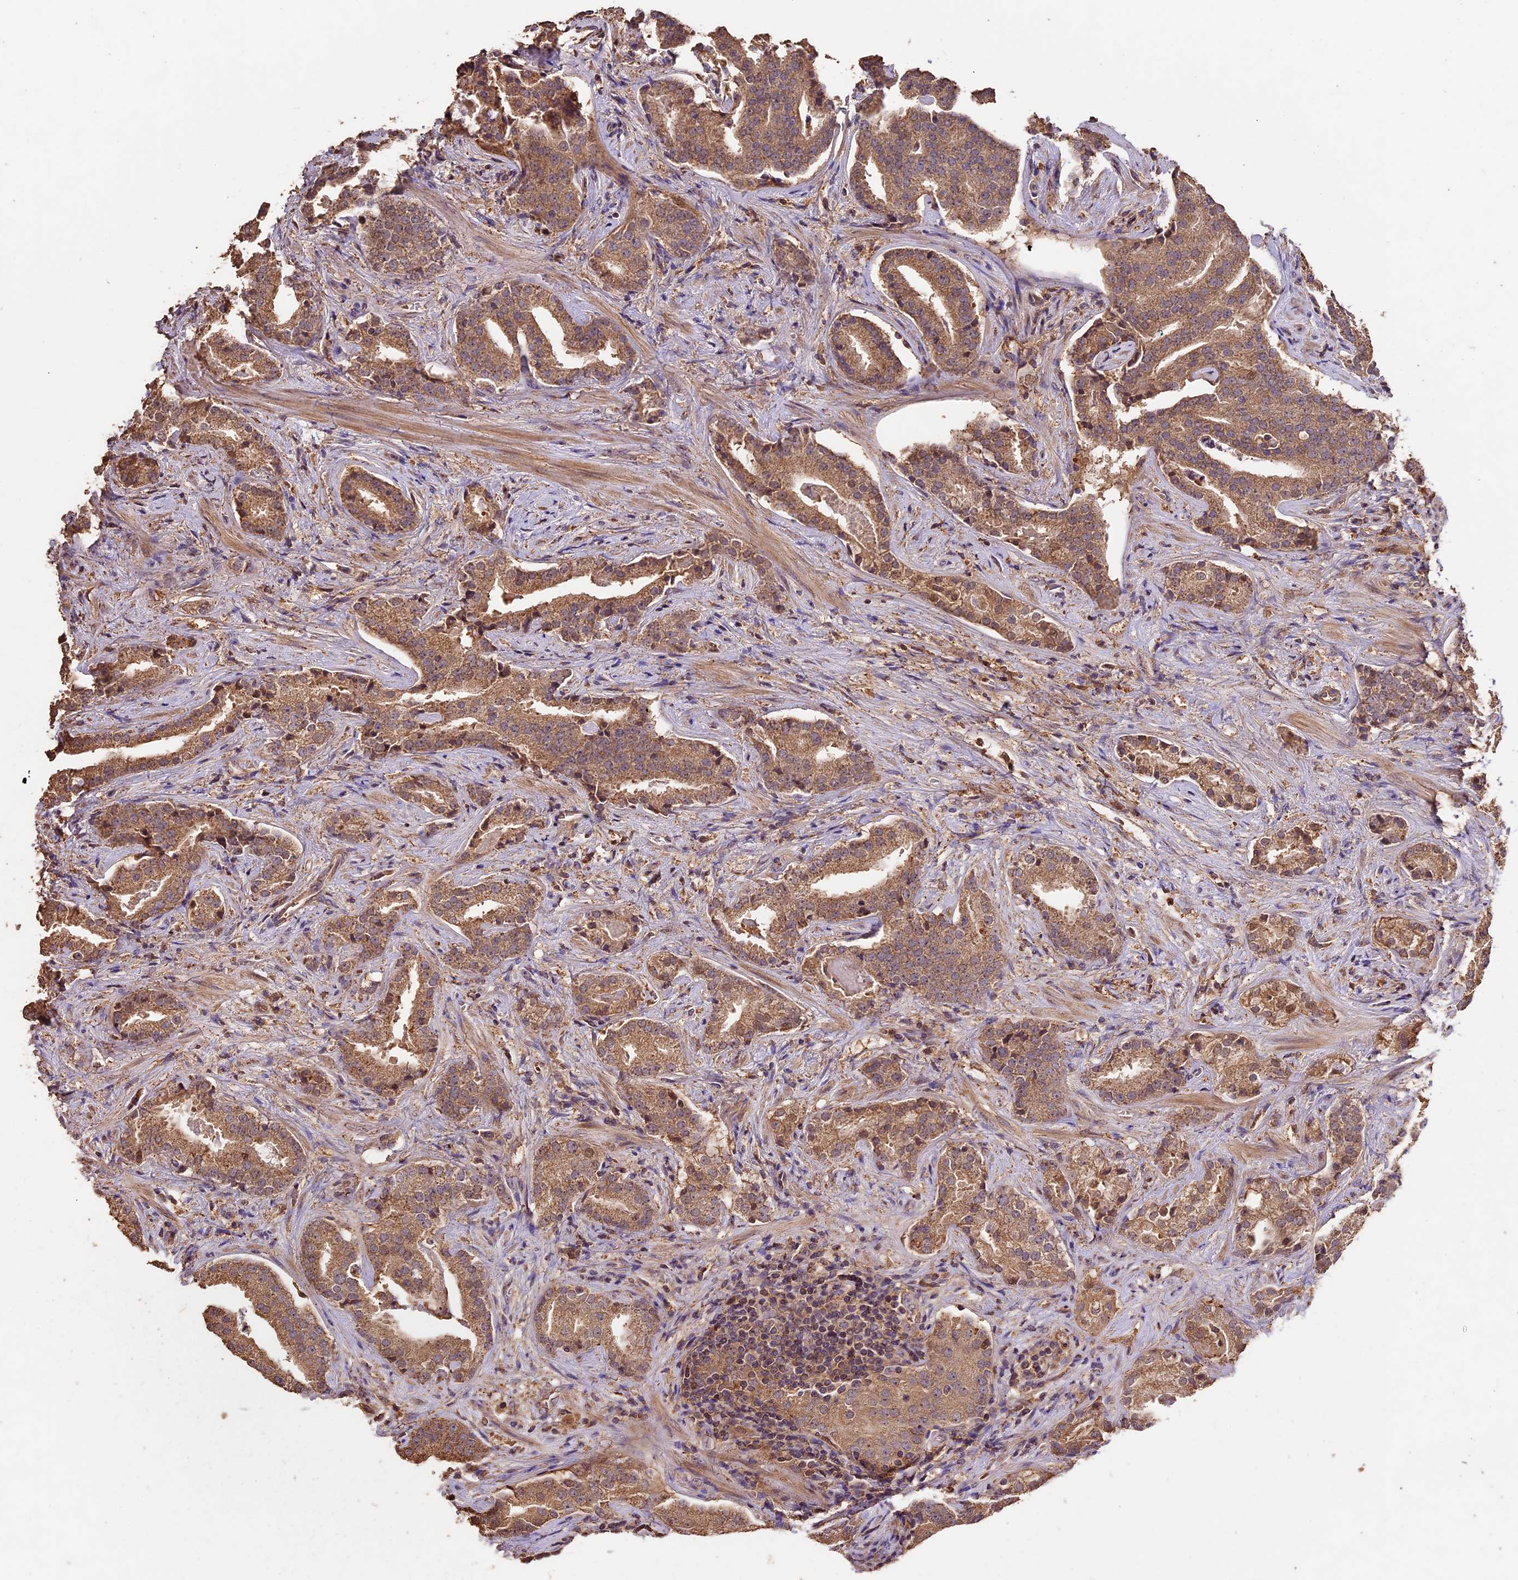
{"staining": {"intensity": "moderate", "quantity": ">75%", "location": "cytoplasmic/membranous"}, "tissue": "prostate cancer", "cell_type": "Tumor cells", "image_type": "cancer", "snomed": [{"axis": "morphology", "description": "Adenocarcinoma, Low grade"}, {"axis": "topography", "description": "Prostate"}], "caption": "Tumor cells exhibit medium levels of moderate cytoplasmic/membranous staining in approximately >75% of cells in human adenocarcinoma (low-grade) (prostate). (Brightfield microscopy of DAB IHC at high magnification).", "gene": "CRLF1", "patient": {"sex": "male", "age": 67}}